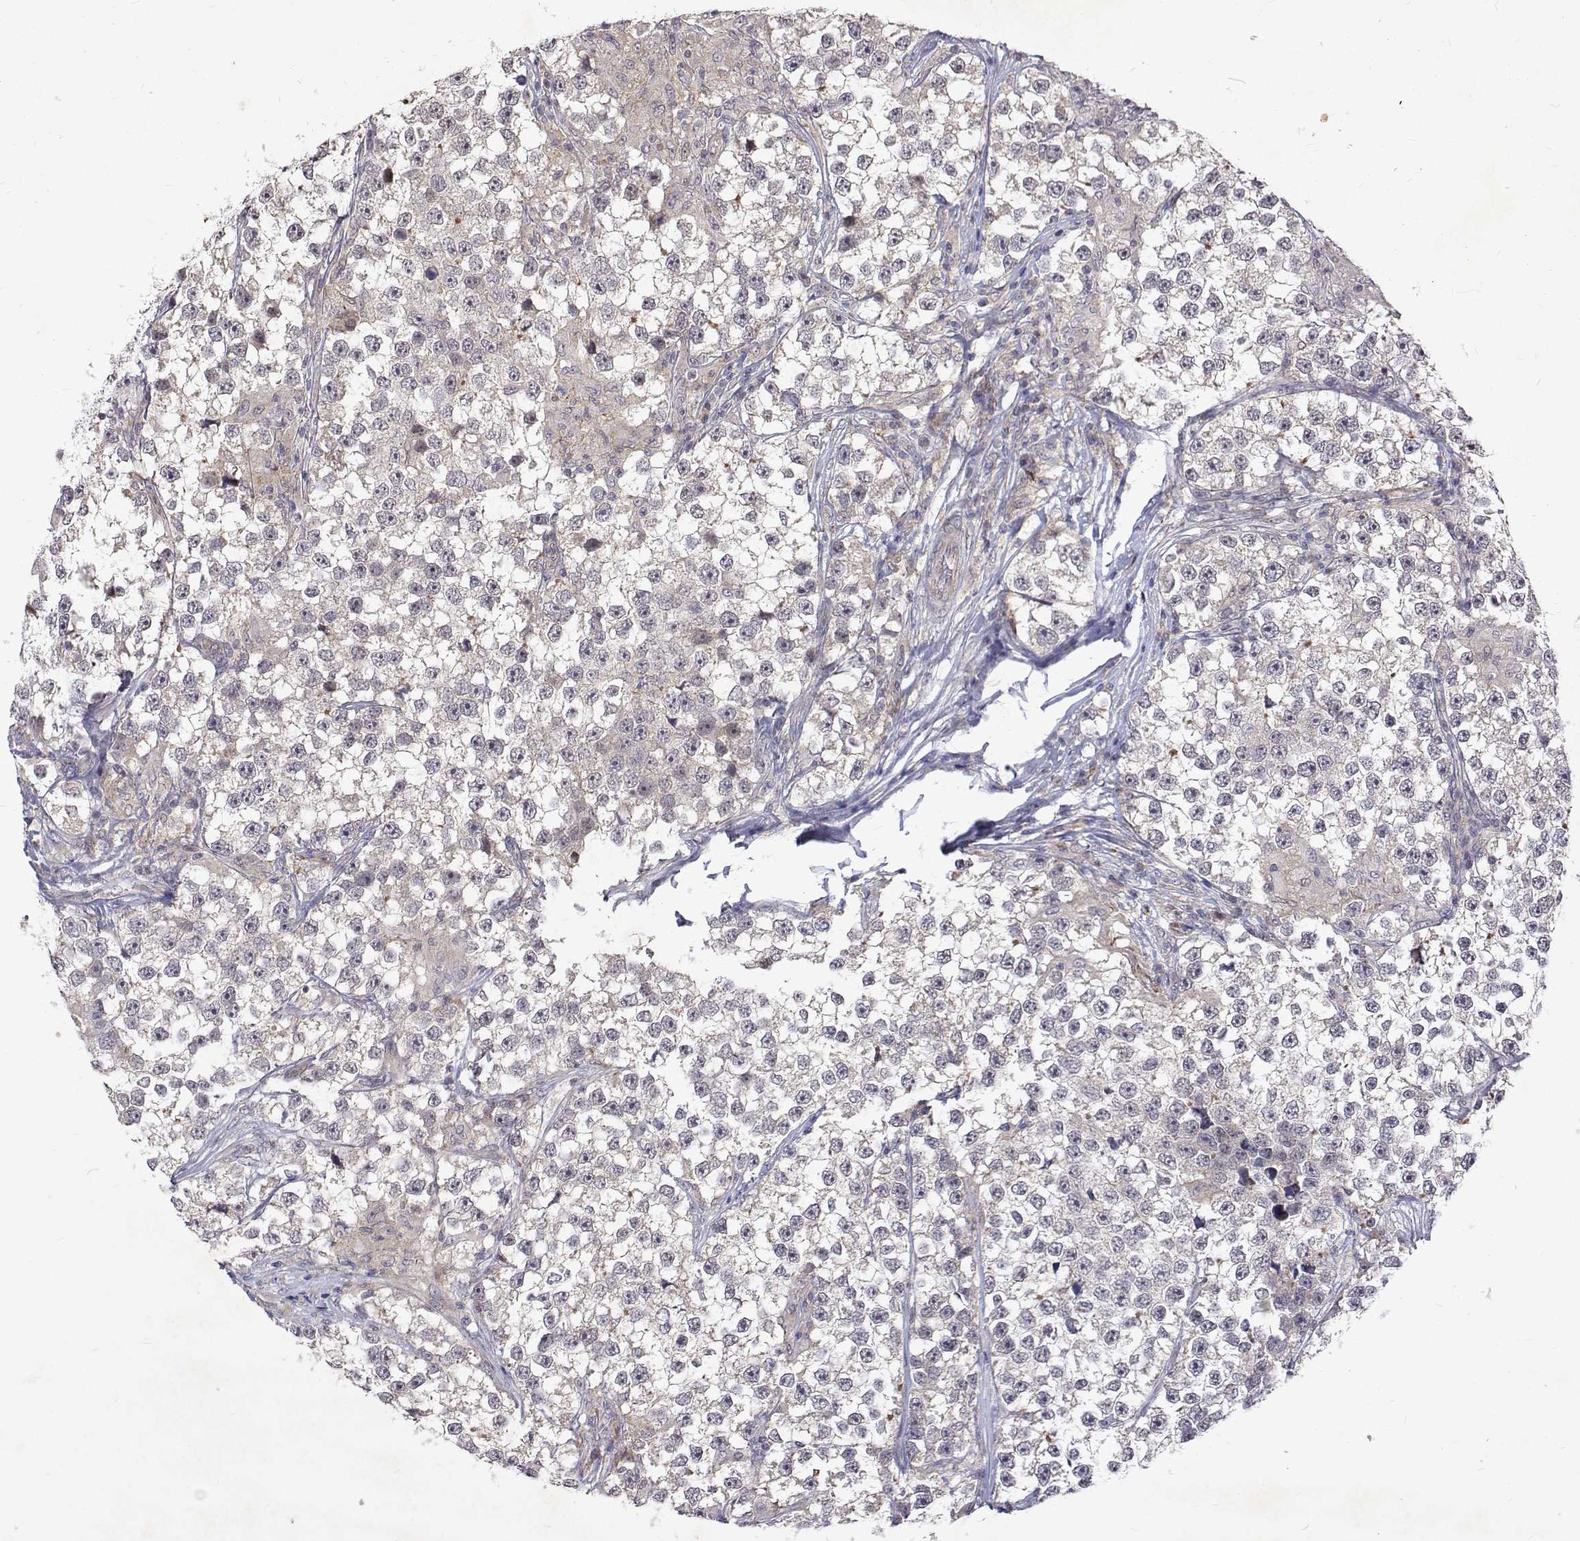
{"staining": {"intensity": "negative", "quantity": "none", "location": "none"}, "tissue": "testis cancer", "cell_type": "Tumor cells", "image_type": "cancer", "snomed": [{"axis": "morphology", "description": "Seminoma, NOS"}, {"axis": "topography", "description": "Testis"}], "caption": "DAB (3,3'-diaminobenzidine) immunohistochemical staining of testis seminoma shows no significant expression in tumor cells.", "gene": "ALKBH8", "patient": {"sex": "male", "age": 46}}